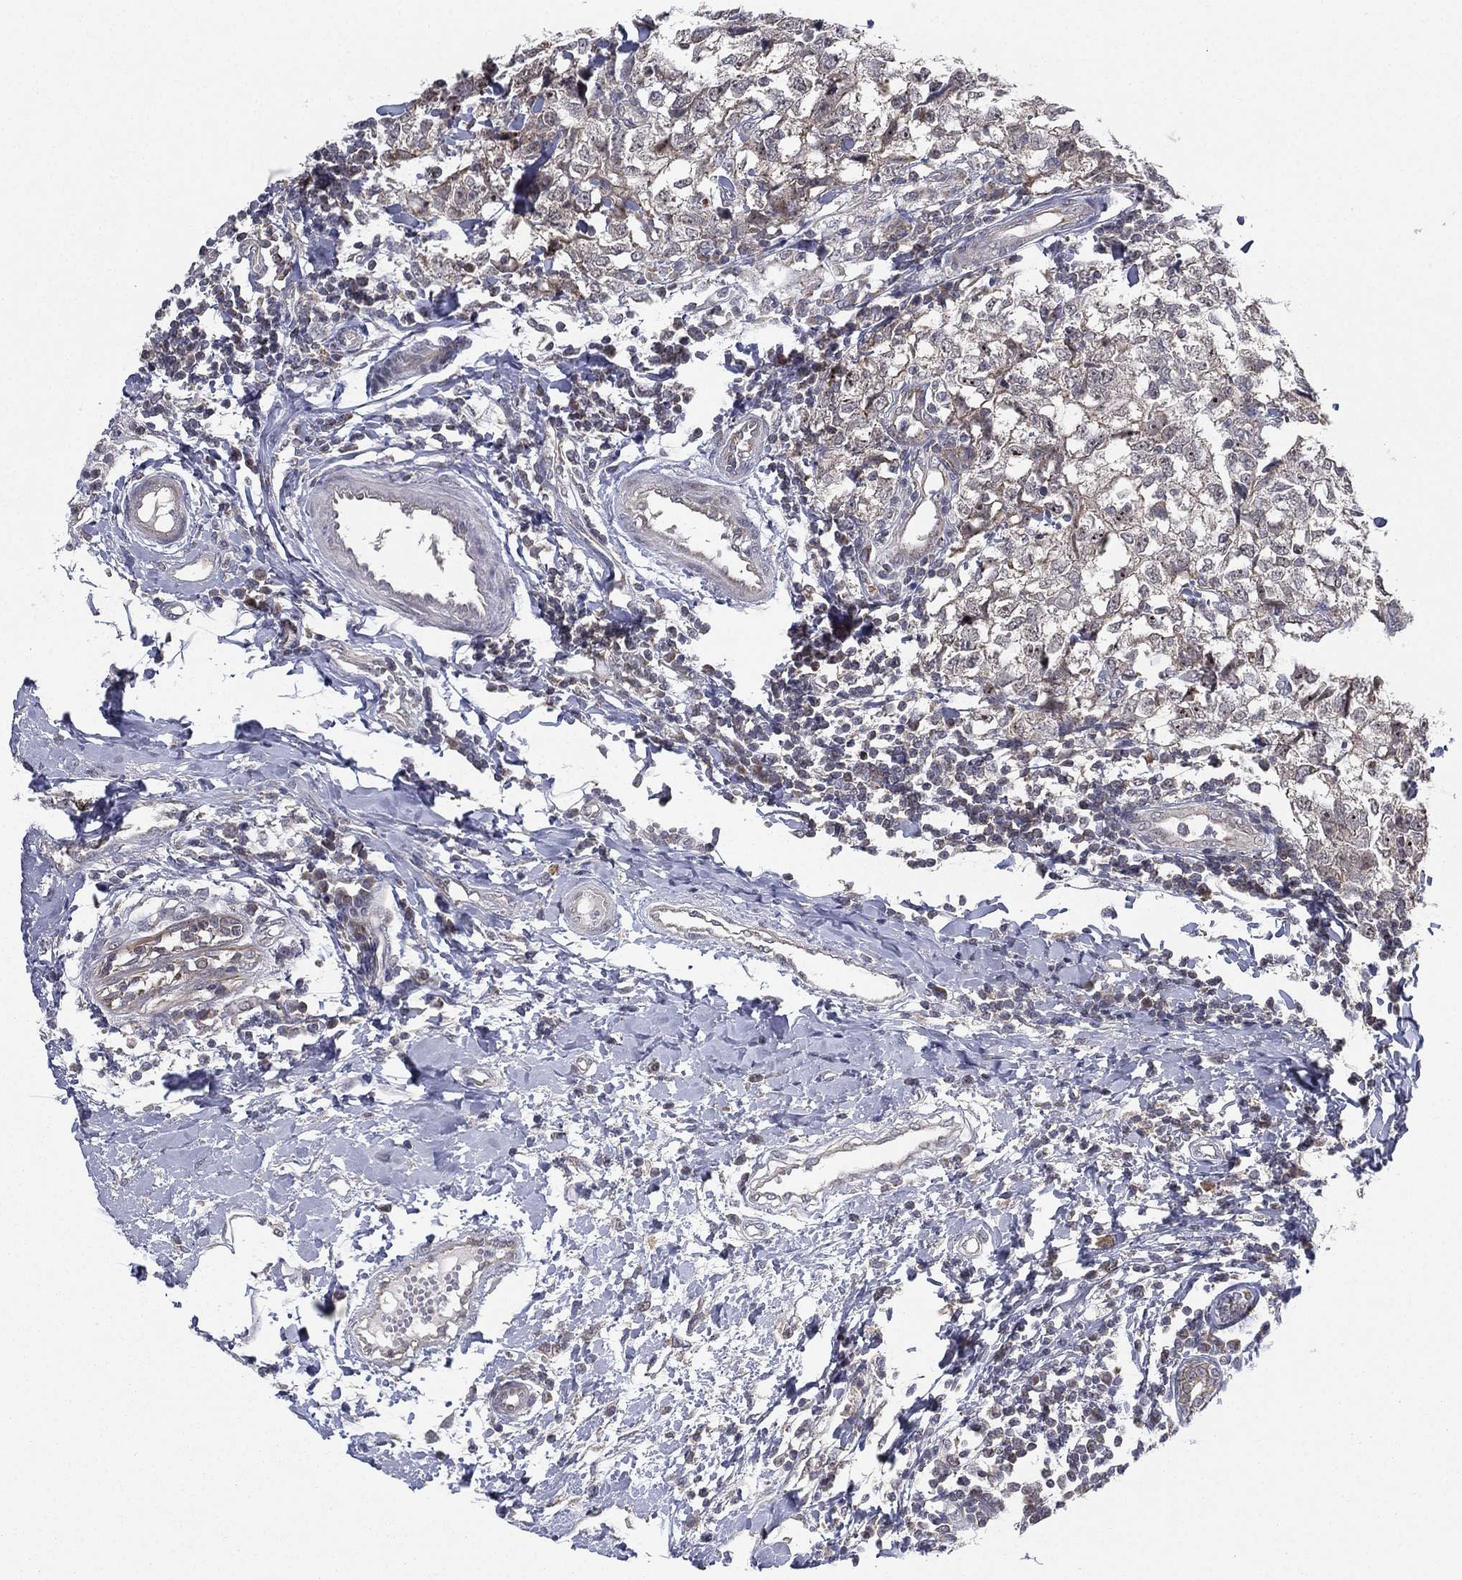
{"staining": {"intensity": "negative", "quantity": "none", "location": "none"}, "tissue": "breast cancer", "cell_type": "Tumor cells", "image_type": "cancer", "snomed": [{"axis": "morphology", "description": "Duct carcinoma"}, {"axis": "topography", "description": "Breast"}], "caption": "Tumor cells are negative for brown protein staining in invasive ductal carcinoma (breast).", "gene": "KAT14", "patient": {"sex": "female", "age": 30}}